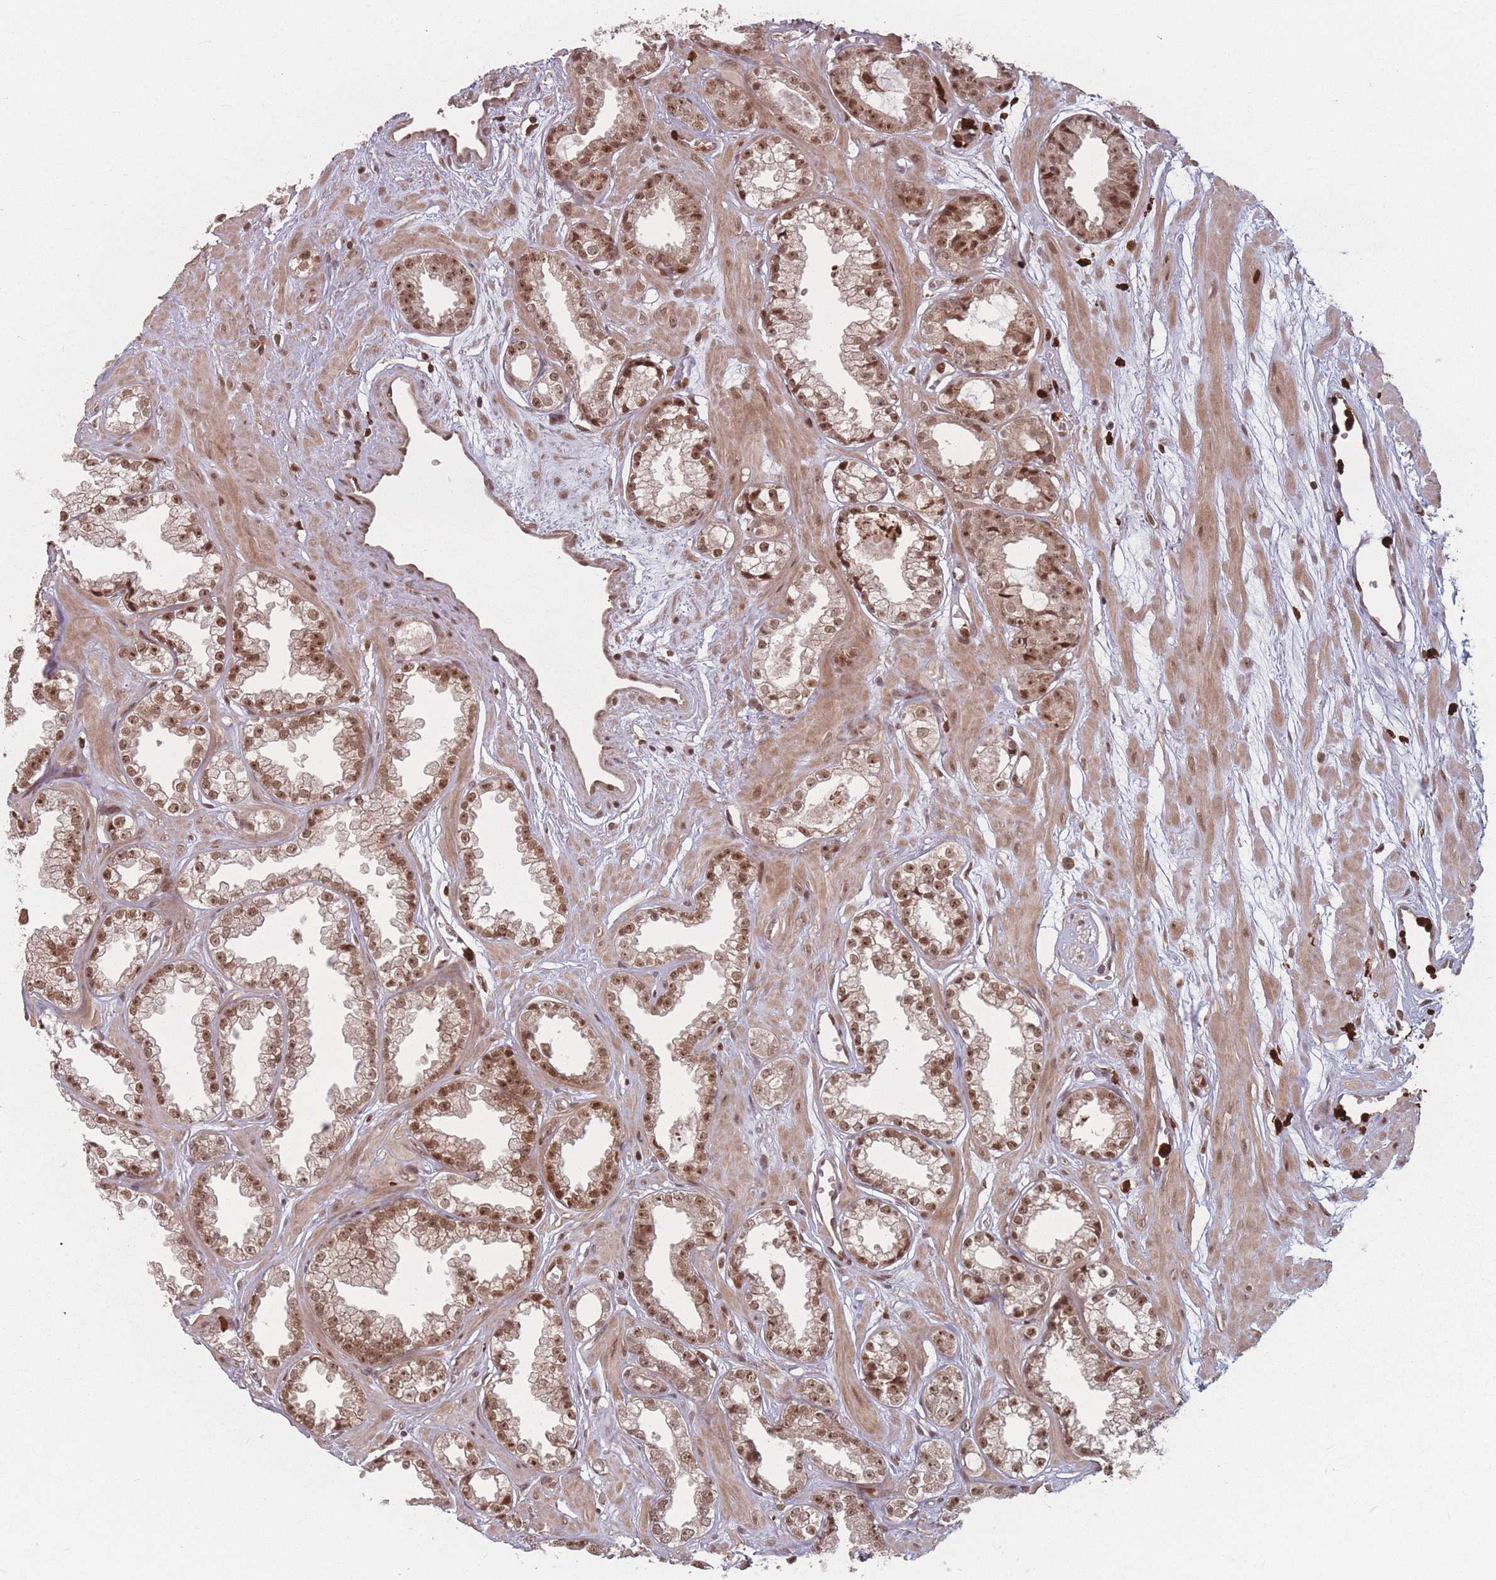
{"staining": {"intensity": "moderate", "quantity": ">75%", "location": "nuclear"}, "tissue": "prostate cancer", "cell_type": "Tumor cells", "image_type": "cancer", "snomed": [{"axis": "morphology", "description": "Adenocarcinoma, Low grade"}, {"axis": "topography", "description": "Prostate"}], "caption": "The image demonstrates immunohistochemical staining of prostate cancer. There is moderate nuclear expression is present in about >75% of tumor cells.", "gene": "WDR55", "patient": {"sex": "male", "age": 60}}